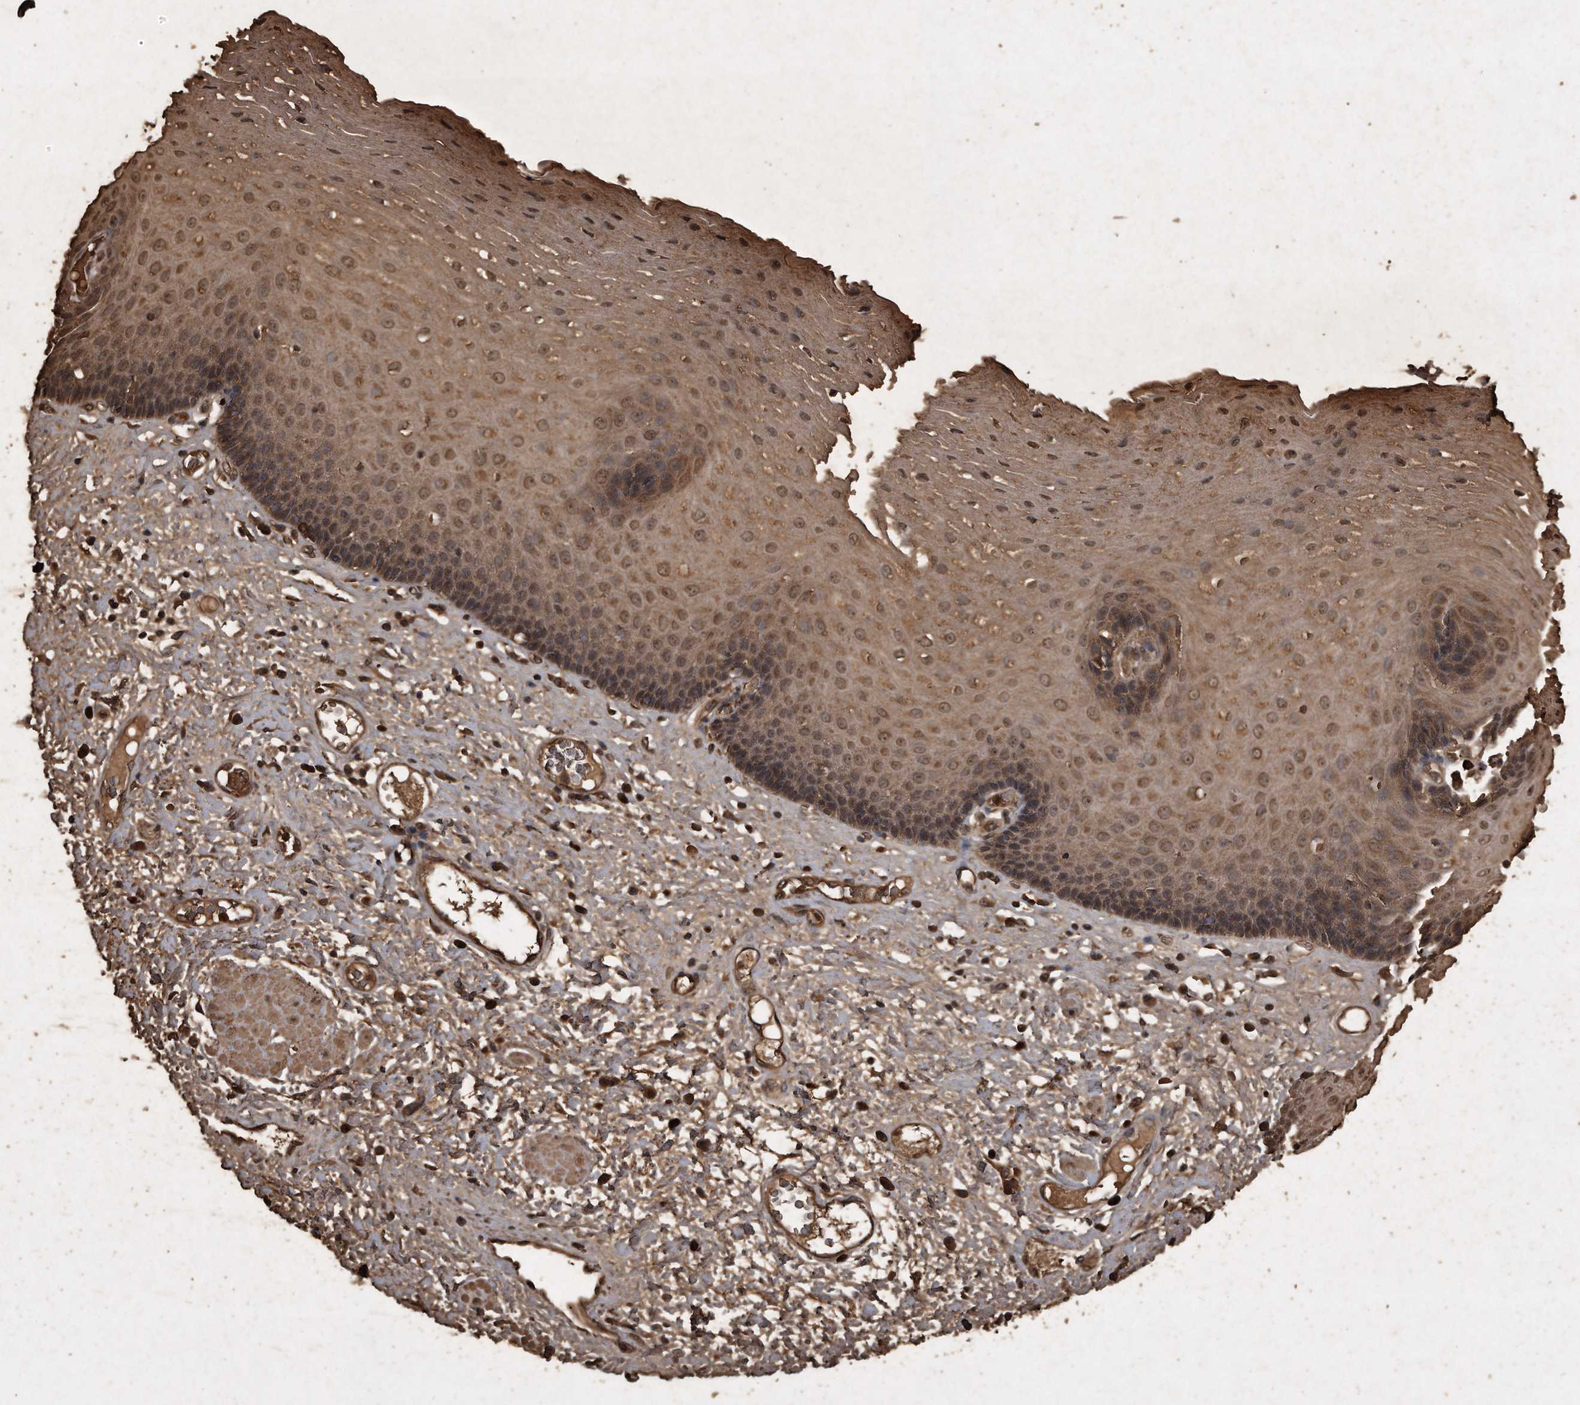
{"staining": {"intensity": "moderate", "quantity": ">75%", "location": "cytoplasmic/membranous,nuclear"}, "tissue": "esophagus", "cell_type": "Squamous epithelial cells", "image_type": "normal", "snomed": [{"axis": "morphology", "description": "Normal tissue, NOS"}, {"axis": "morphology", "description": "Adenocarcinoma, NOS"}, {"axis": "topography", "description": "Esophagus"}], "caption": "Protein expression by immunohistochemistry (IHC) displays moderate cytoplasmic/membranous,nuclear positivity in about >75% of squamous epithelial cells in benign esophagus. The staining was performed using DAB to visualize the protein expression in brown, while the nuclei were stained in blue with hematoxylin (Magnification: 20x).", "gene": "CFLAR", "patient": {"sex": "male", "age": 62}}